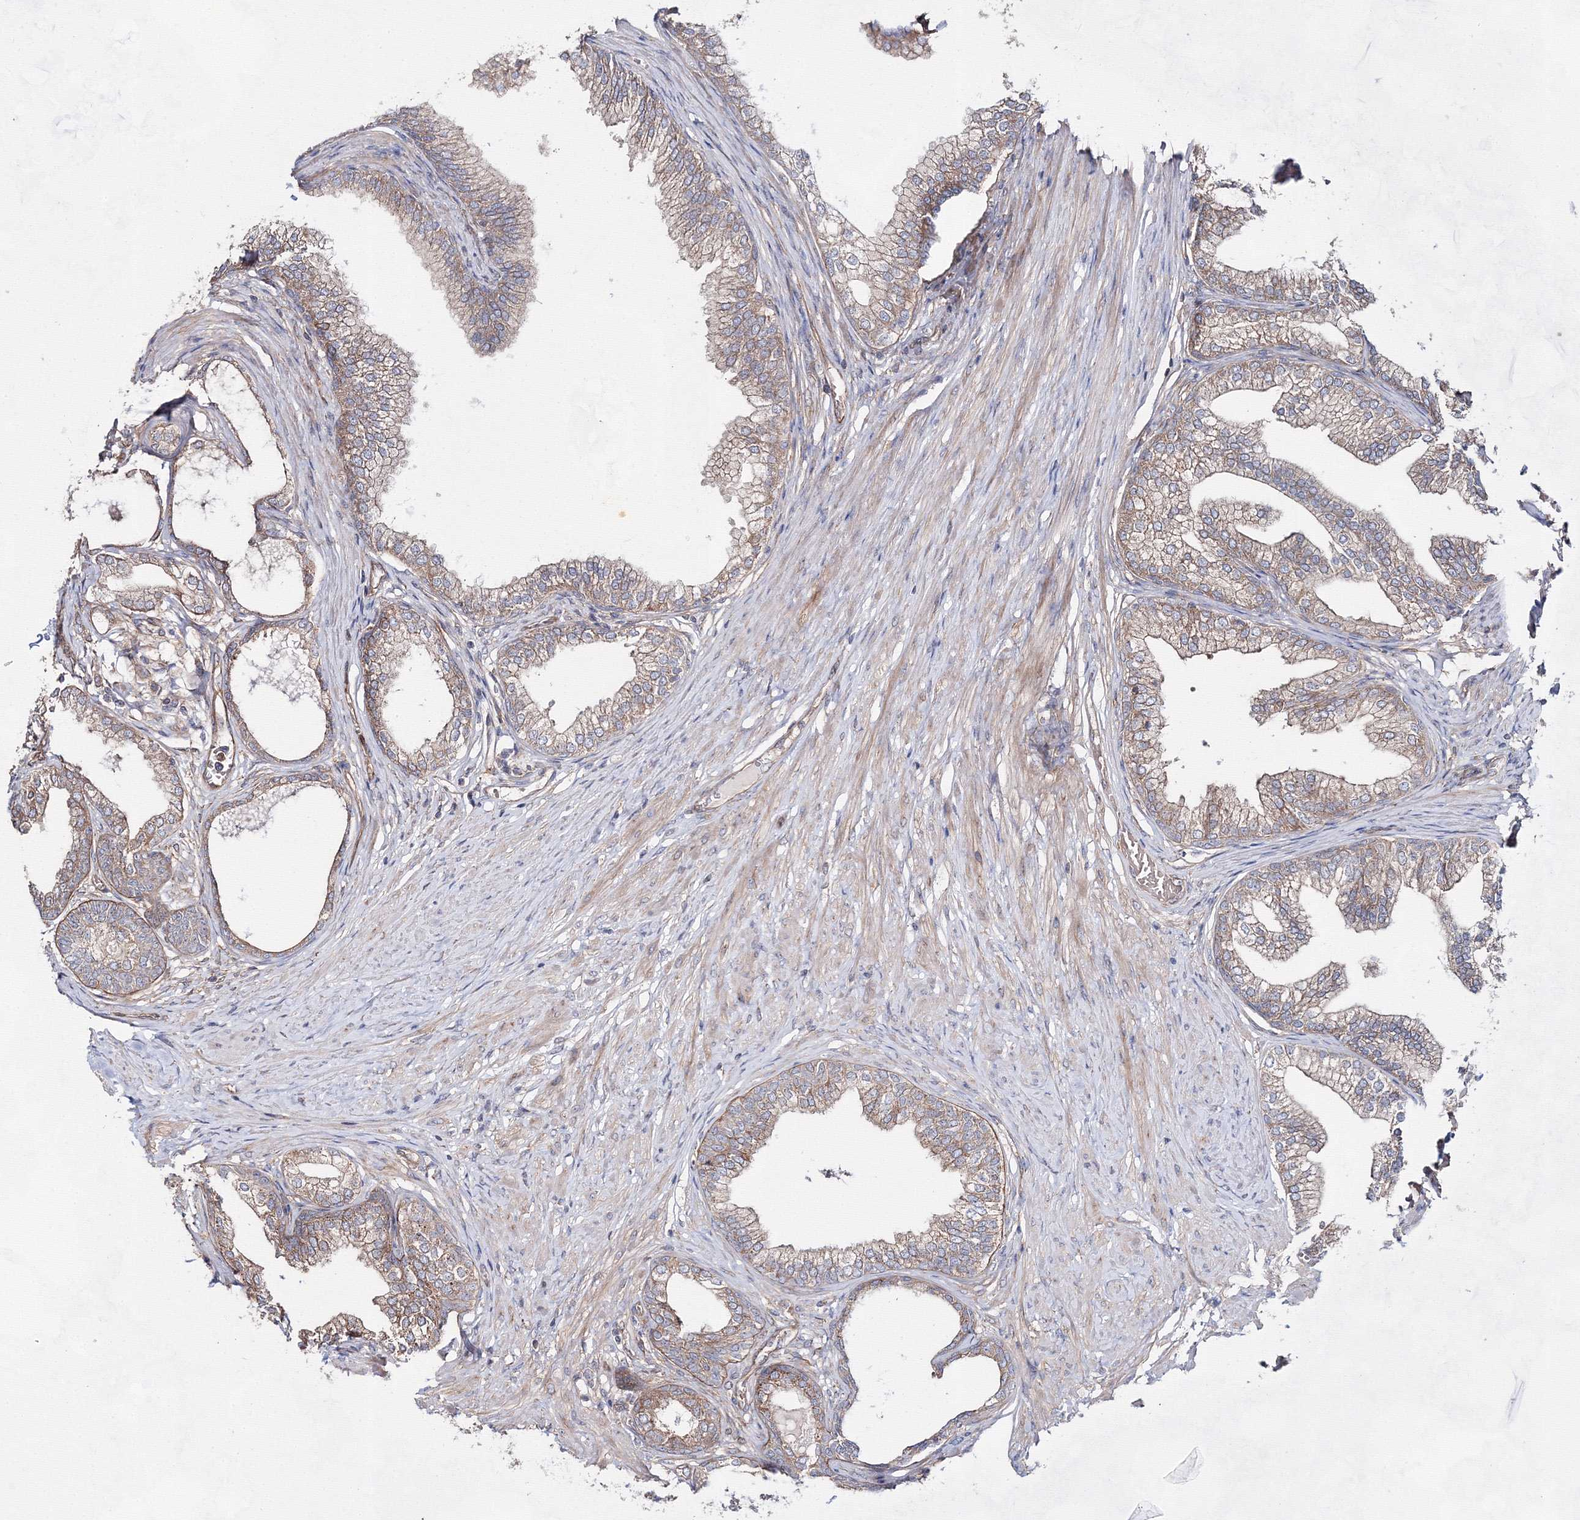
{"staining": {"intensity": "moderate", "quantity": "25%-75%", "location": "cytoplasmic/membranous"}, "tissue": "prostate", "cell_type": "Glandular cells", "image_type": "normal", "snomed": [{"axis": "morphology", "description": "Normal tissue, NOS"}, {"axis": "morphology", "description": "Urothelial carcinoma, Low grade"}, {"axis": "topography", "description": "Urinary bladder"}, {"axis": "topography", "description": "Prostate"}], "caption": "Immunohistochemical staining of unremarkable prostate exhibits moderate cytoplasmic/membranous protein staining in about 25%-75% of glandular cells. (DAB (3,3'-diaminobenzidine) = brown stain, brightfield microscopy at high magnification).", "gene": "EXOC6", "patient": {"sex": "male", "age": 60}}